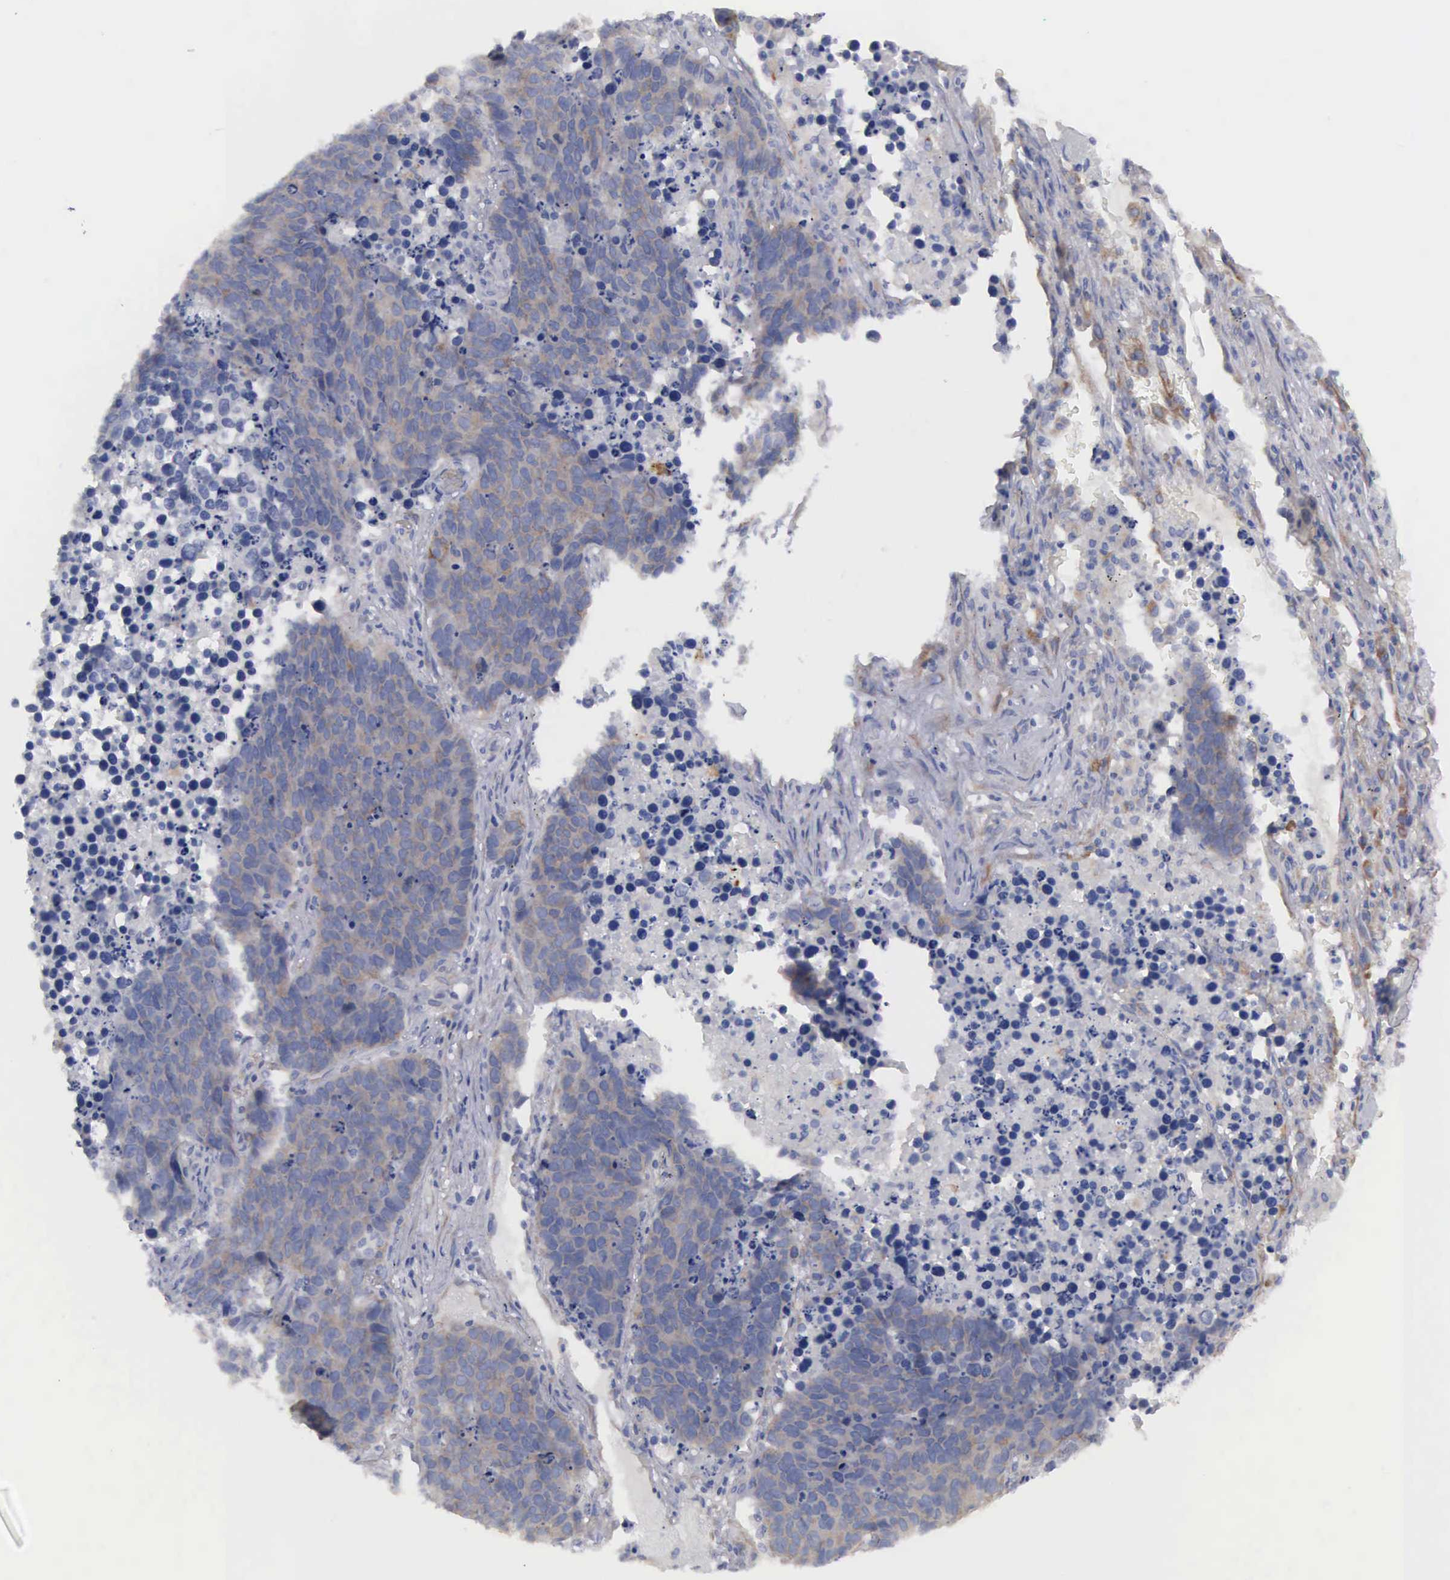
{"staining": {"intensity": "weak", "quantity": ">75%", "location": "cytoplasmic/membranous"}, "tissue": "lung cancer", "cell_type": "Tumor cells", "image_type": "cancer", "snomed": [{"axis": "morphology", "description": "Carcinoid, malignant, NOS"}, {"axis": "topography", "description": "Lung"}], "caption": "Immunohistochemistry (IHC) image of neoplastic tissue: human lung cancer stained using IHC displays low levels of weak protein expression localized specifically in the cytoplasmic/membranous of tumor cells, appearing as a cytoplasmic/membranous brown color.", "gene": "CEP170B", "patient": {"sex": "male", "age": 60}}